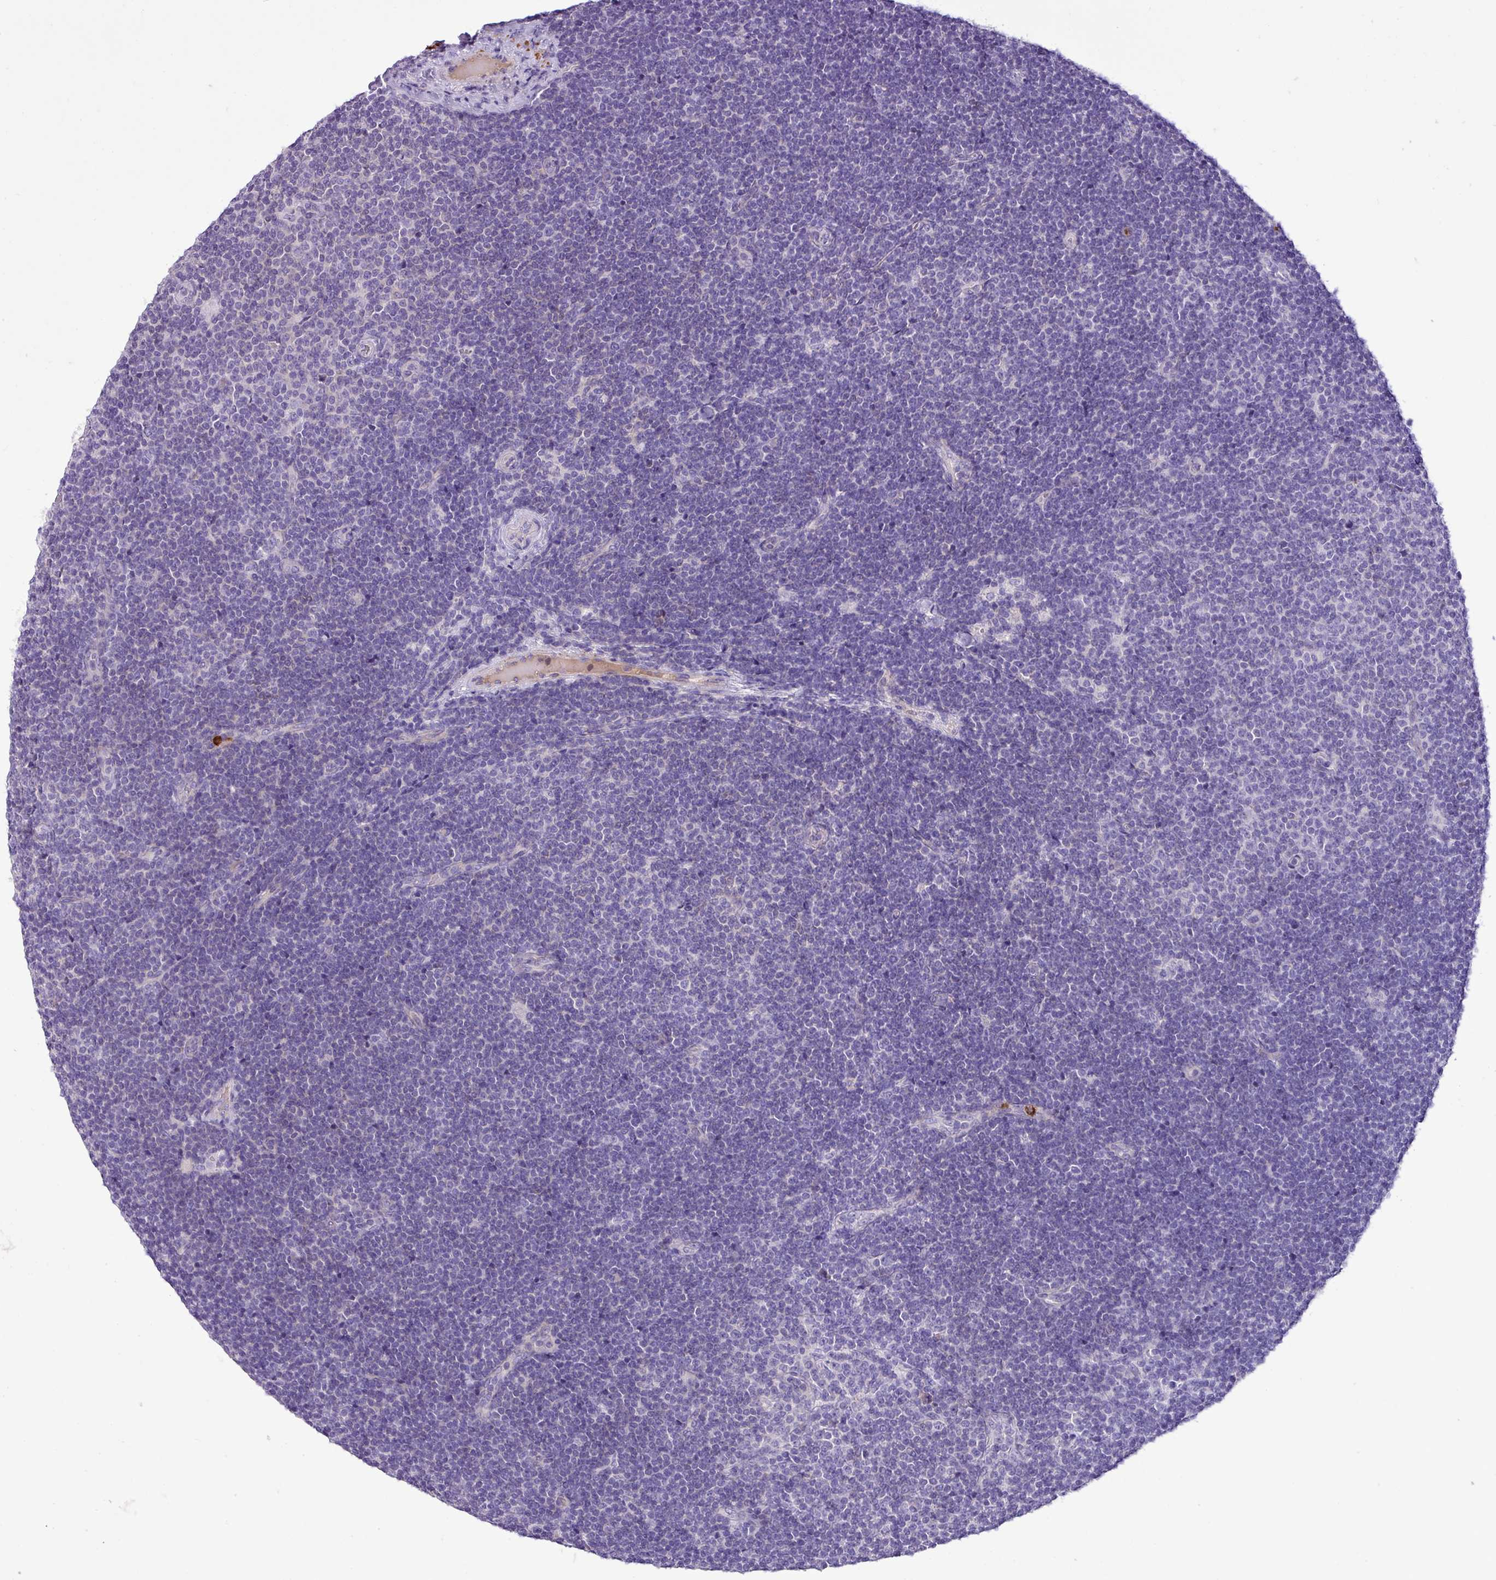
{"staining": {"intensity": "negative", "quantity": "none", "location": "none"}, "tissue": "lymphoma", "cell_type": "Tumor cells", "image_type": "cancer", "snomed": [{"axis": "morphology", "description": "Malignant lymphoma, non-Hodgkin's type, Low grade"}, {"axis": "topography", "description": "Lymph node"}], "caption": "Lymphoma stained for a protein using immunohistochemistry (IHC) displays no expression tumor cells.", "gene": "ZSCAN5A", "patient": {"sex": "male", "age": 48}}